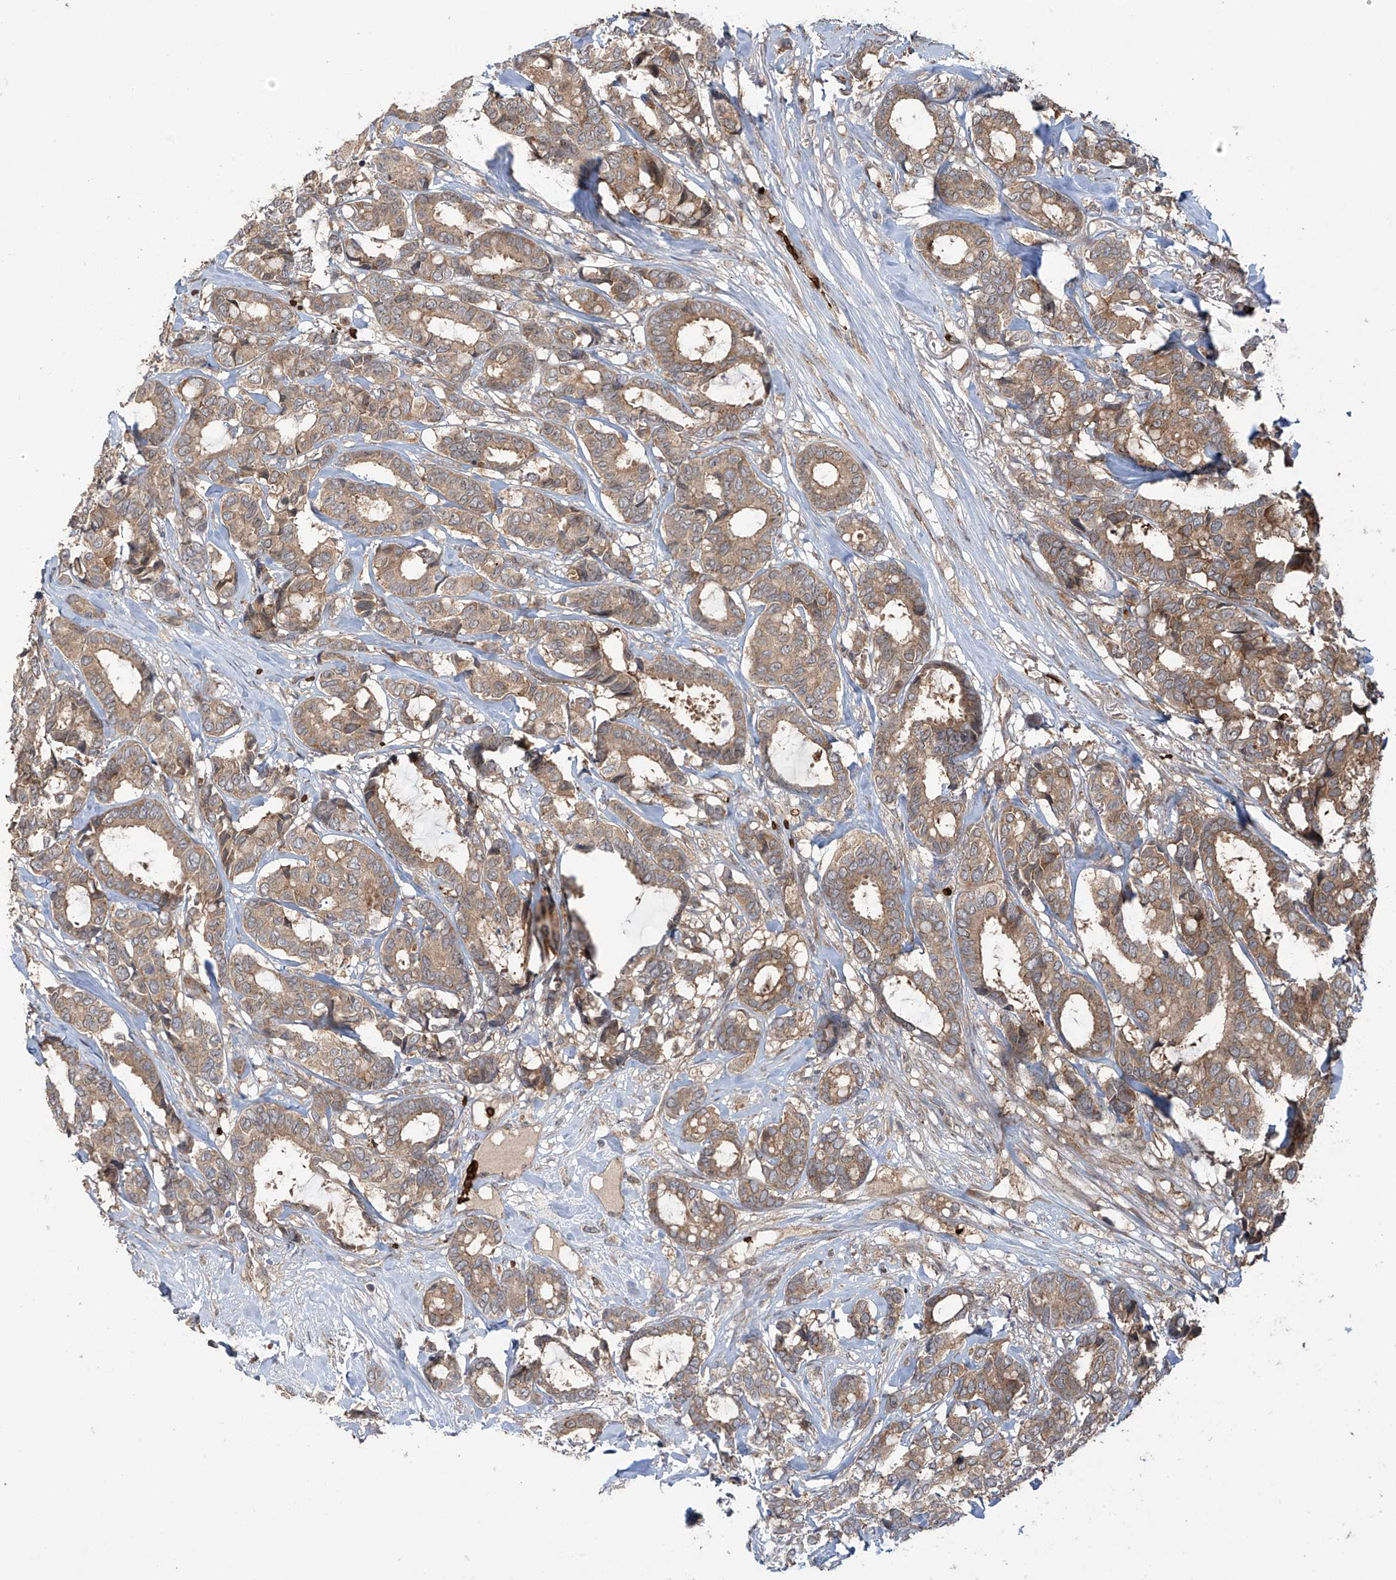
{"staining": {"intensity": "weak", "quantity": ">75%", "location": "cytoplasmic/membranous"}, "tissue": "breast cancer", "cell_type": "Tumor cells", "image_type": "cancer", "snomed": [{"axis": "morphology", "description": "Duct carcinoma"}, {"axis": "topography", "description": "Breast"}], "caption": "Invasive ductal carcinoma (breast) stained with immunohistochemistry (IHC) displays weak cytoplasmic/membranous expression in approximately >75% of tumor cells. The protein of interest is shown in brown color, while the nuclei are stained blue.", "gene": "ZDHHC9", "patient": {"sex": "female", "age": 87}}